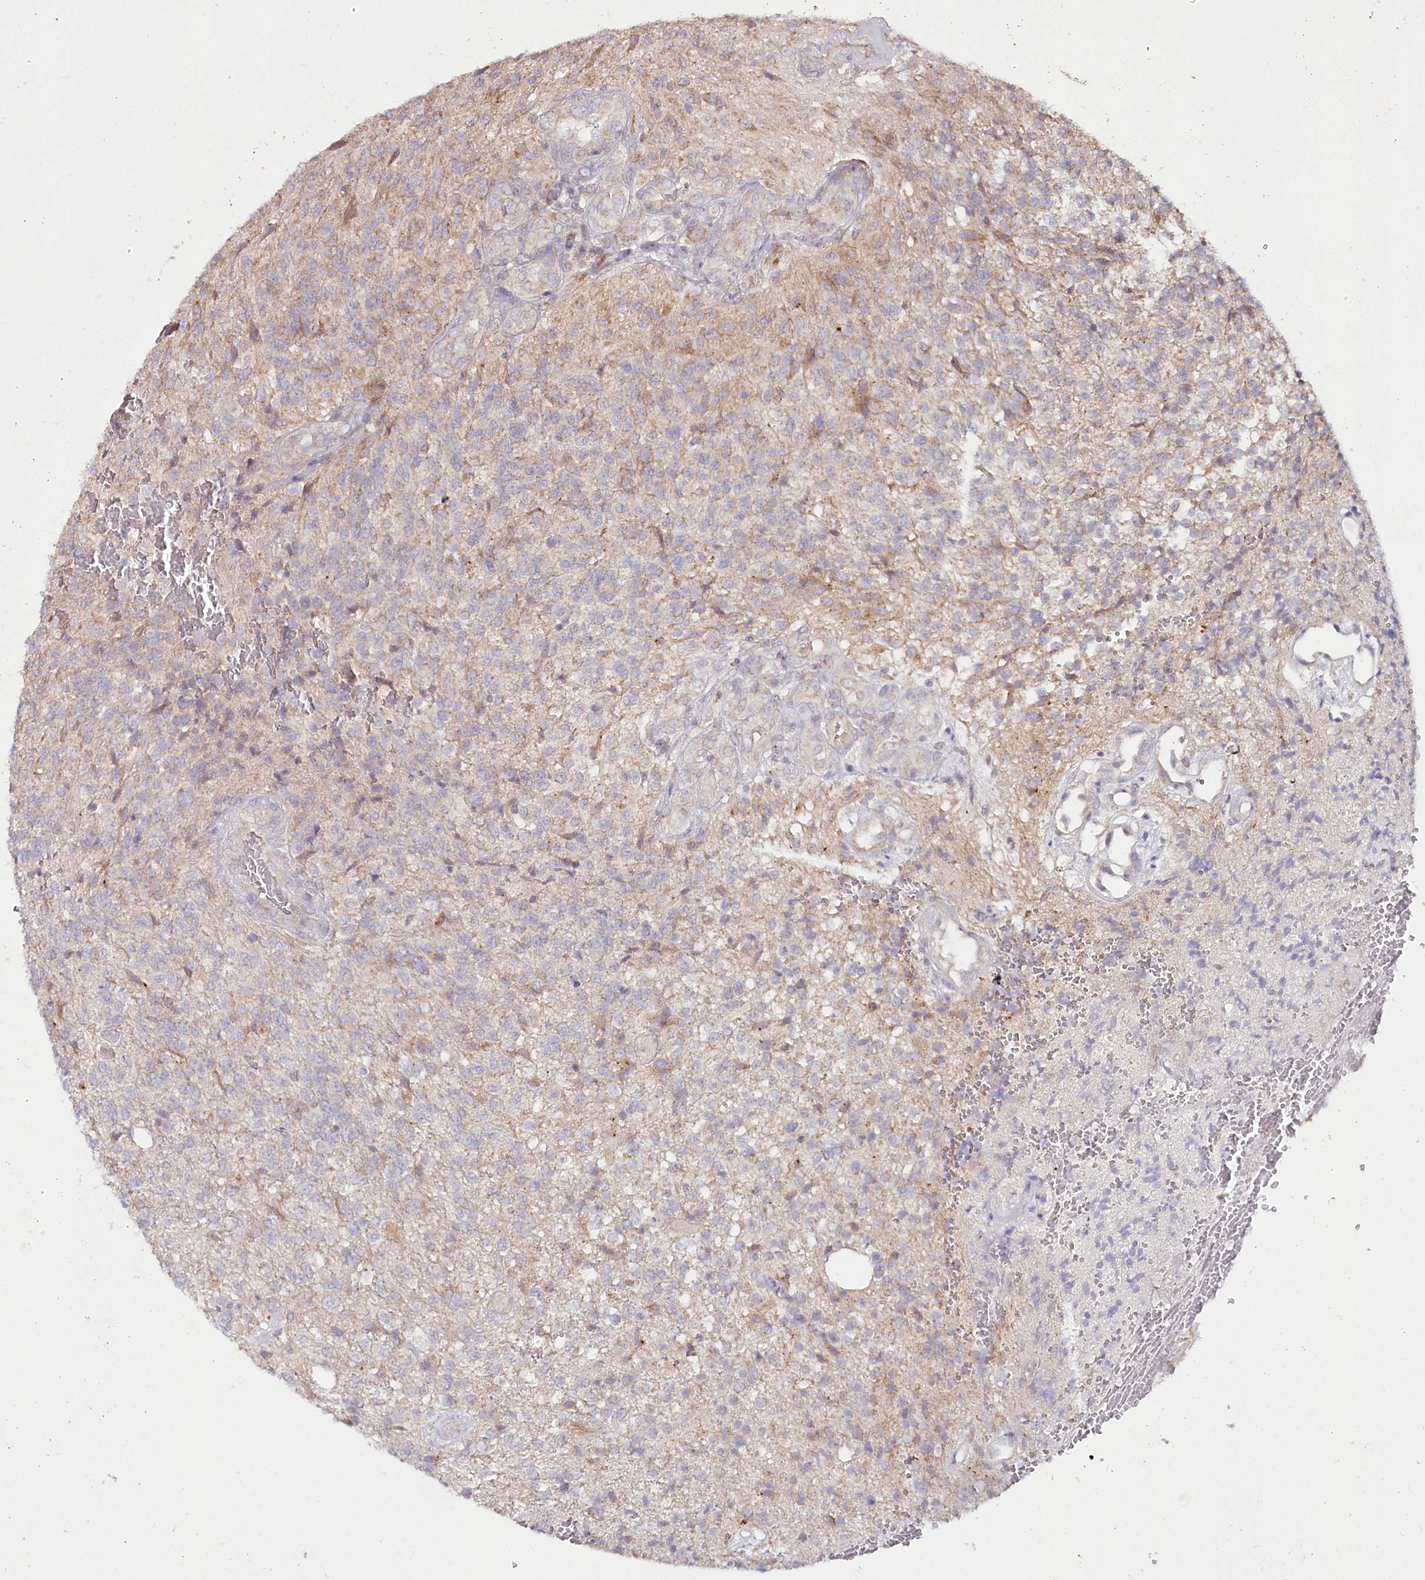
{"staining": {"intensity": "negative", "quantity": "none", "location": "none"}, "tissue": "glioma", "cell_type": "Tumor cells", "image_type": "cancer", "snomed": [{"axis": "morphology", "description": "Glioma, malignant, High grade"}, {"axis": "topography", "description": "Brain"}], "caption": "High-grade glioma (malignant) was stained to show a protein in brown. There is no significant staining in tumor cells.", "gene": "ACOX2", "patient": {"sex": "male", "age": 56}}